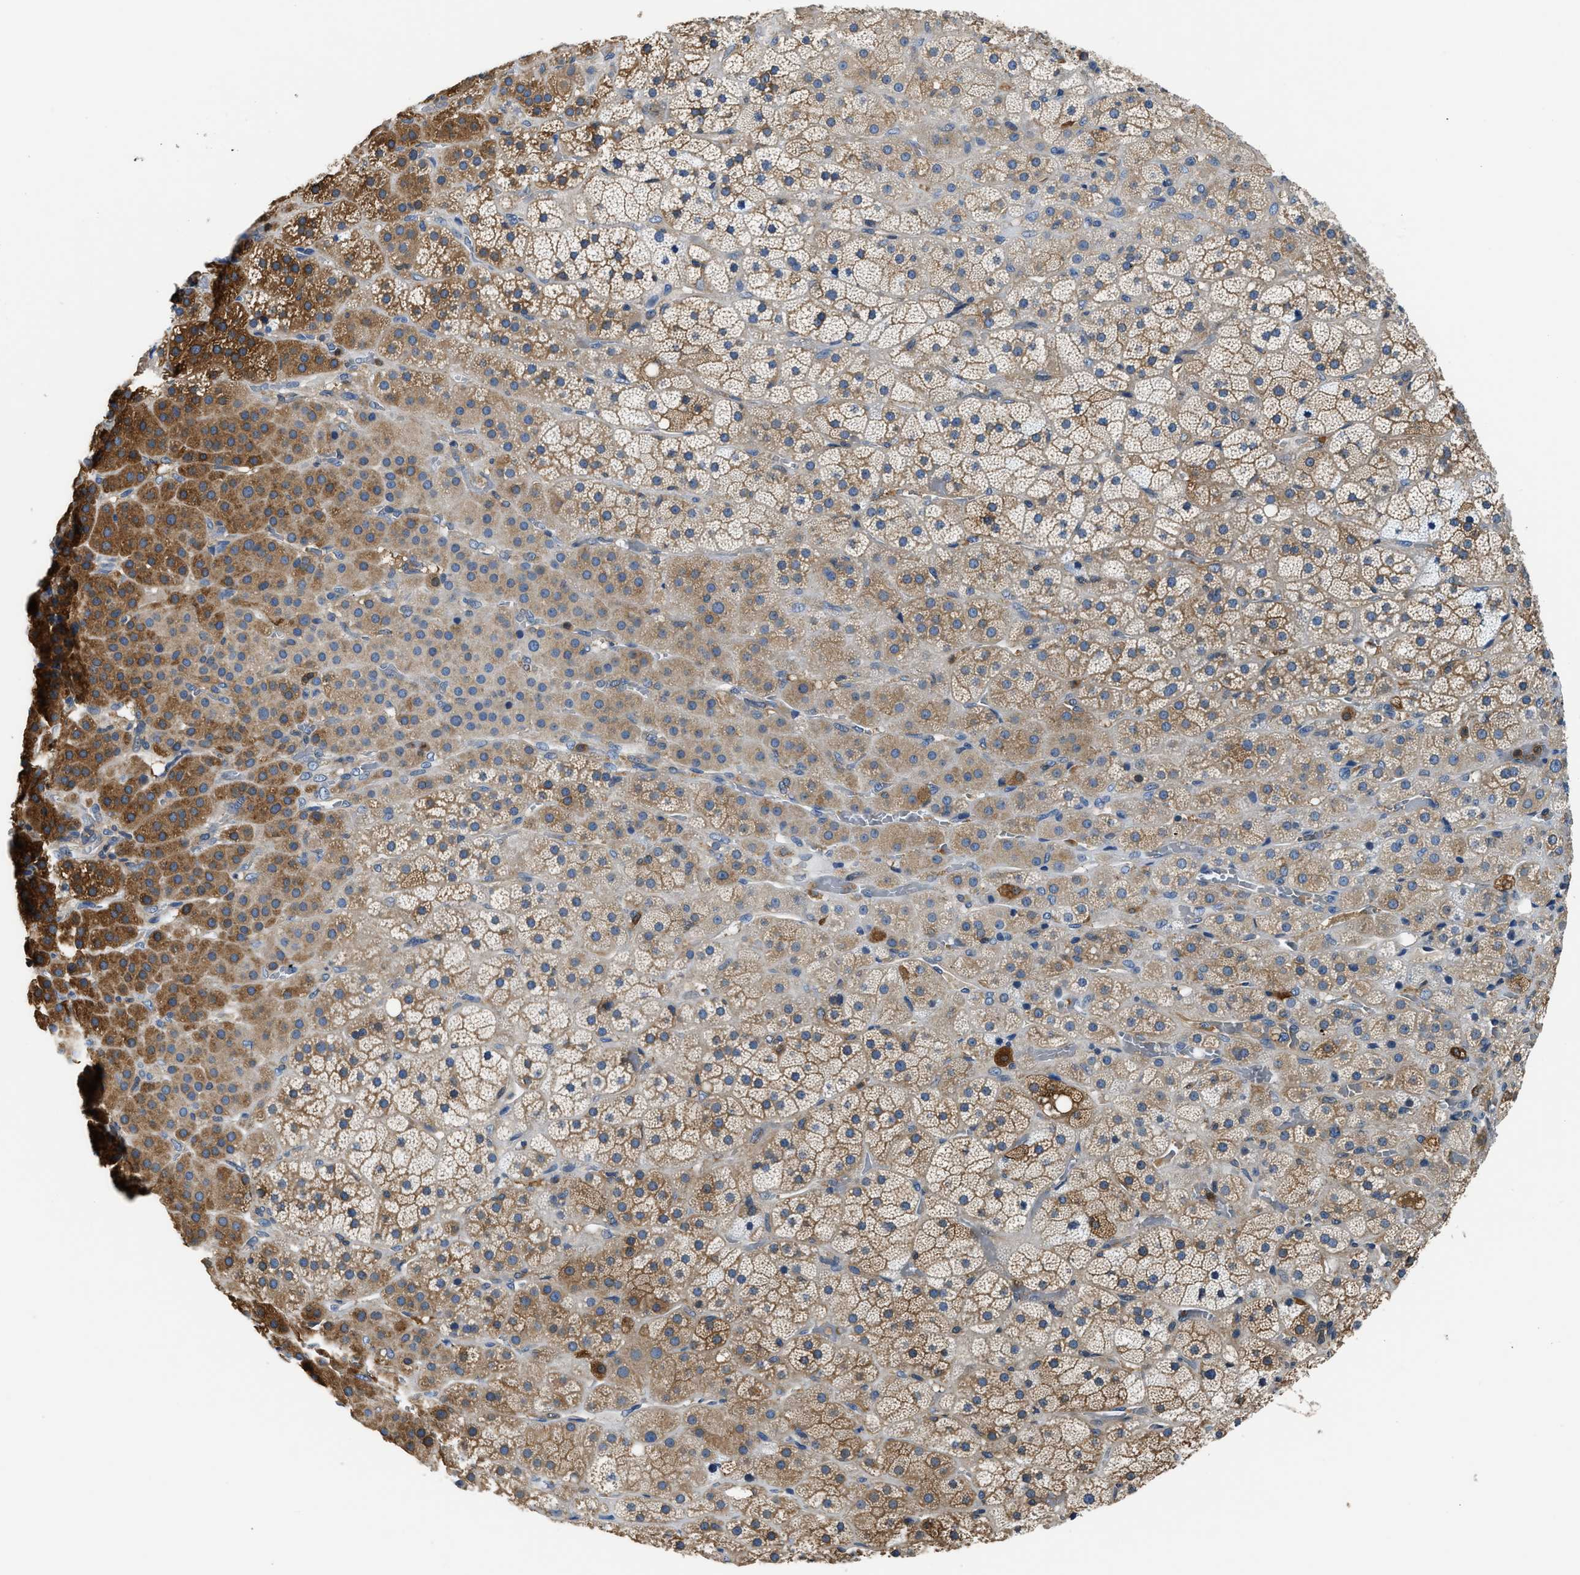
{"staining": {"intensity": "moderate", "quantity": ">75%", "location": "cytoplasmic/membranous"}, "tissue": "adrenal gland", "cell_type": "Glandular cells", "image_type": "normal", "snomed": [{"axis": "morphology", "description": "Normal tissue, NOS"}, {"axis": "topography", "description": "Adrenal gland"}], "caption": "A photomicrograph showing moderate cytoplasmic/membranous staining in about >75% of glandular cells in benign adrenal gland, as visualized by brown immunohistochemical staining.", "gene": "PKM", "patient": {"sex": "male", "age": 57}}